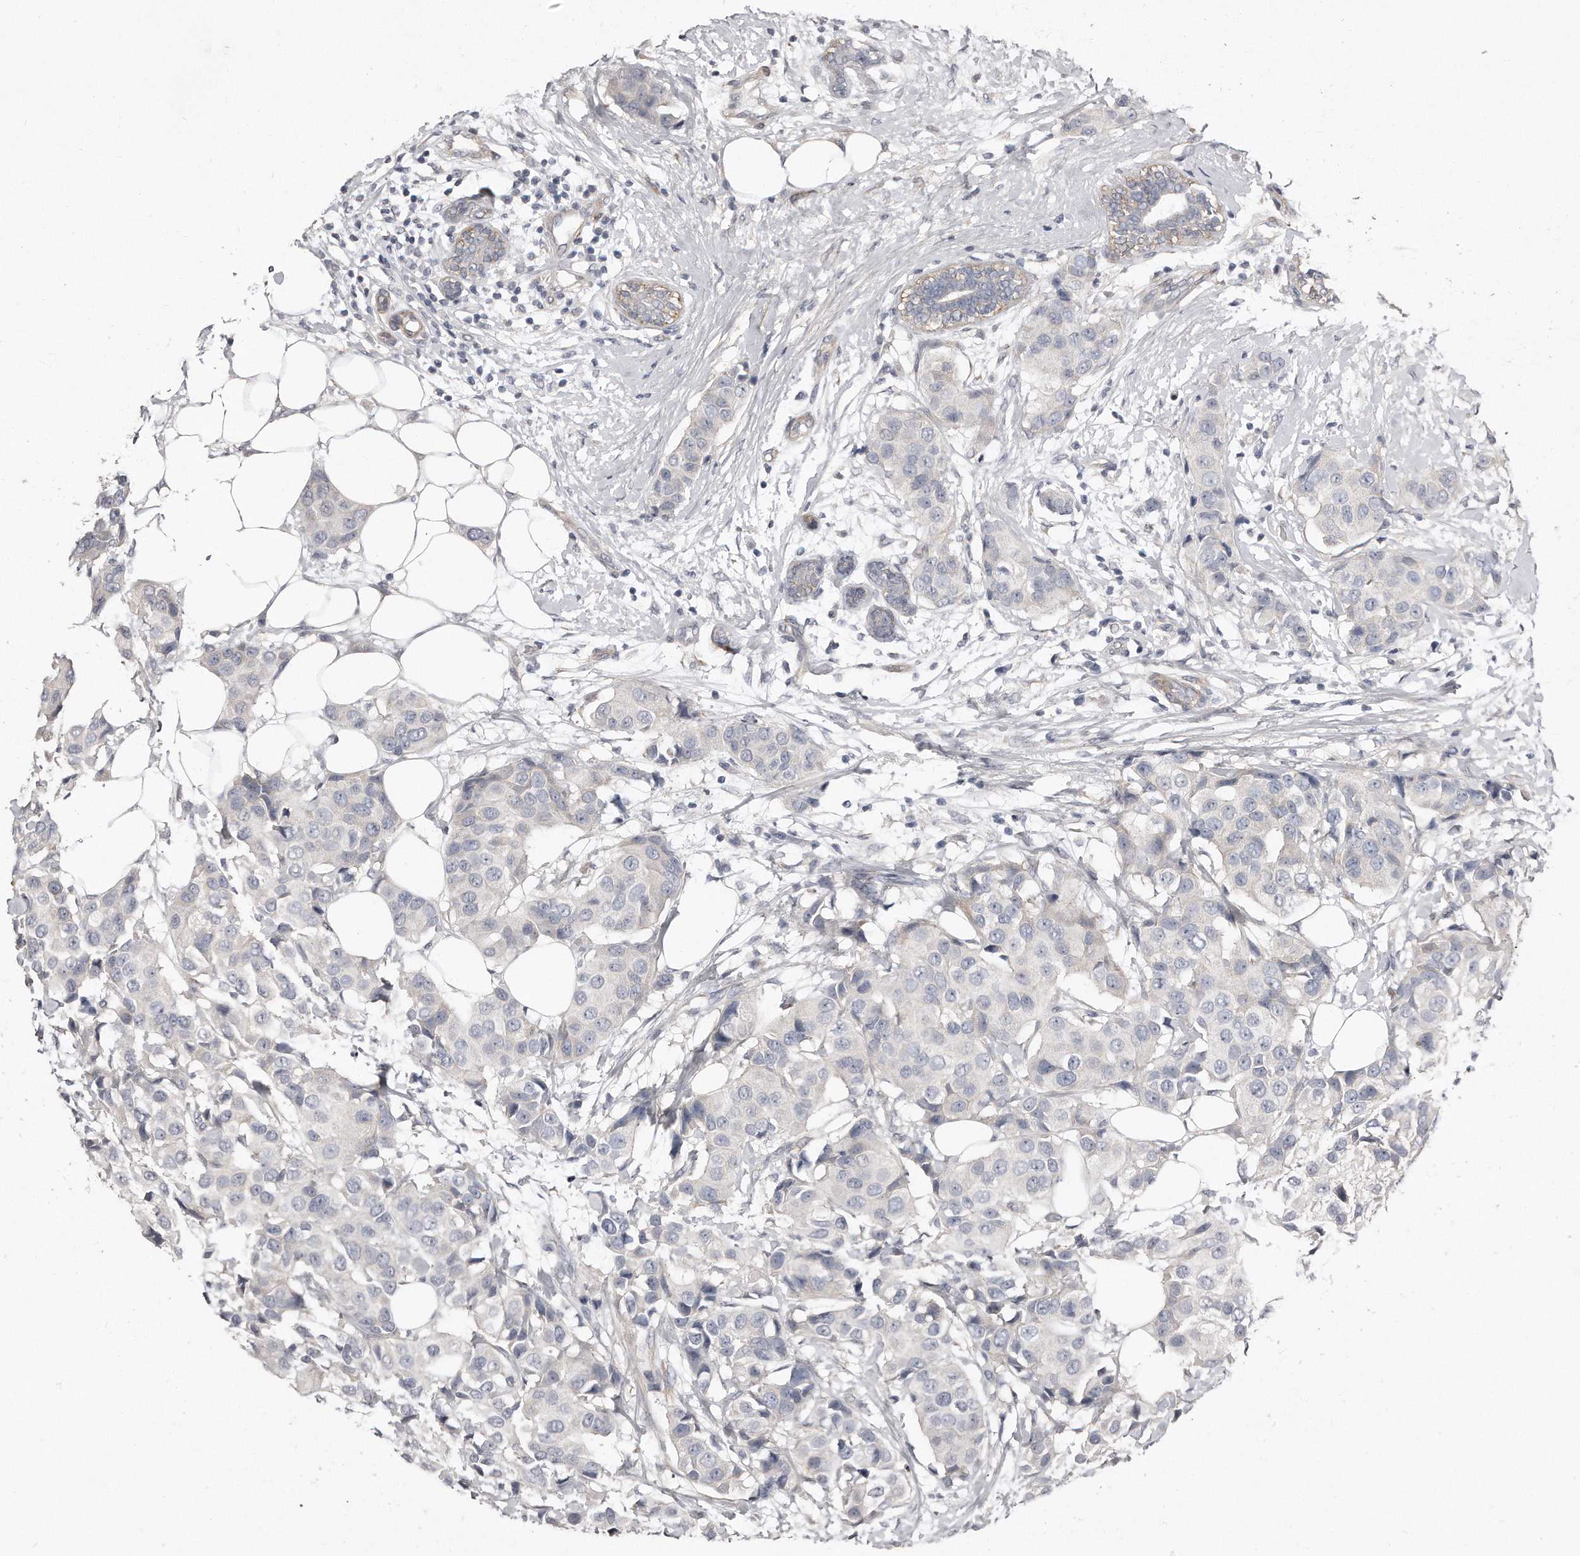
{"staining": {"intensity": "negative", "quantity": "none", "location": "none"}, "tissue": "breast cancer", "cell_type": "Tumor cells", "image_type": "cancer", "snomed": [{"axis": "morphology", "description": "Normal tissue, NOS"}, {"axis": "morphology", "description": "Duct carcinoma"}, {"axis": "topography", "description": "Breast"}], "caption": "IHC photomicrograph of neoplastic tissue: breast cancer stained with DAB (3,3'-diaminobenzidine) reveals no significant protein positivity in tumor cells.", "gene": "LMOD1", "patient": {"sex": "female", "age": 39}}